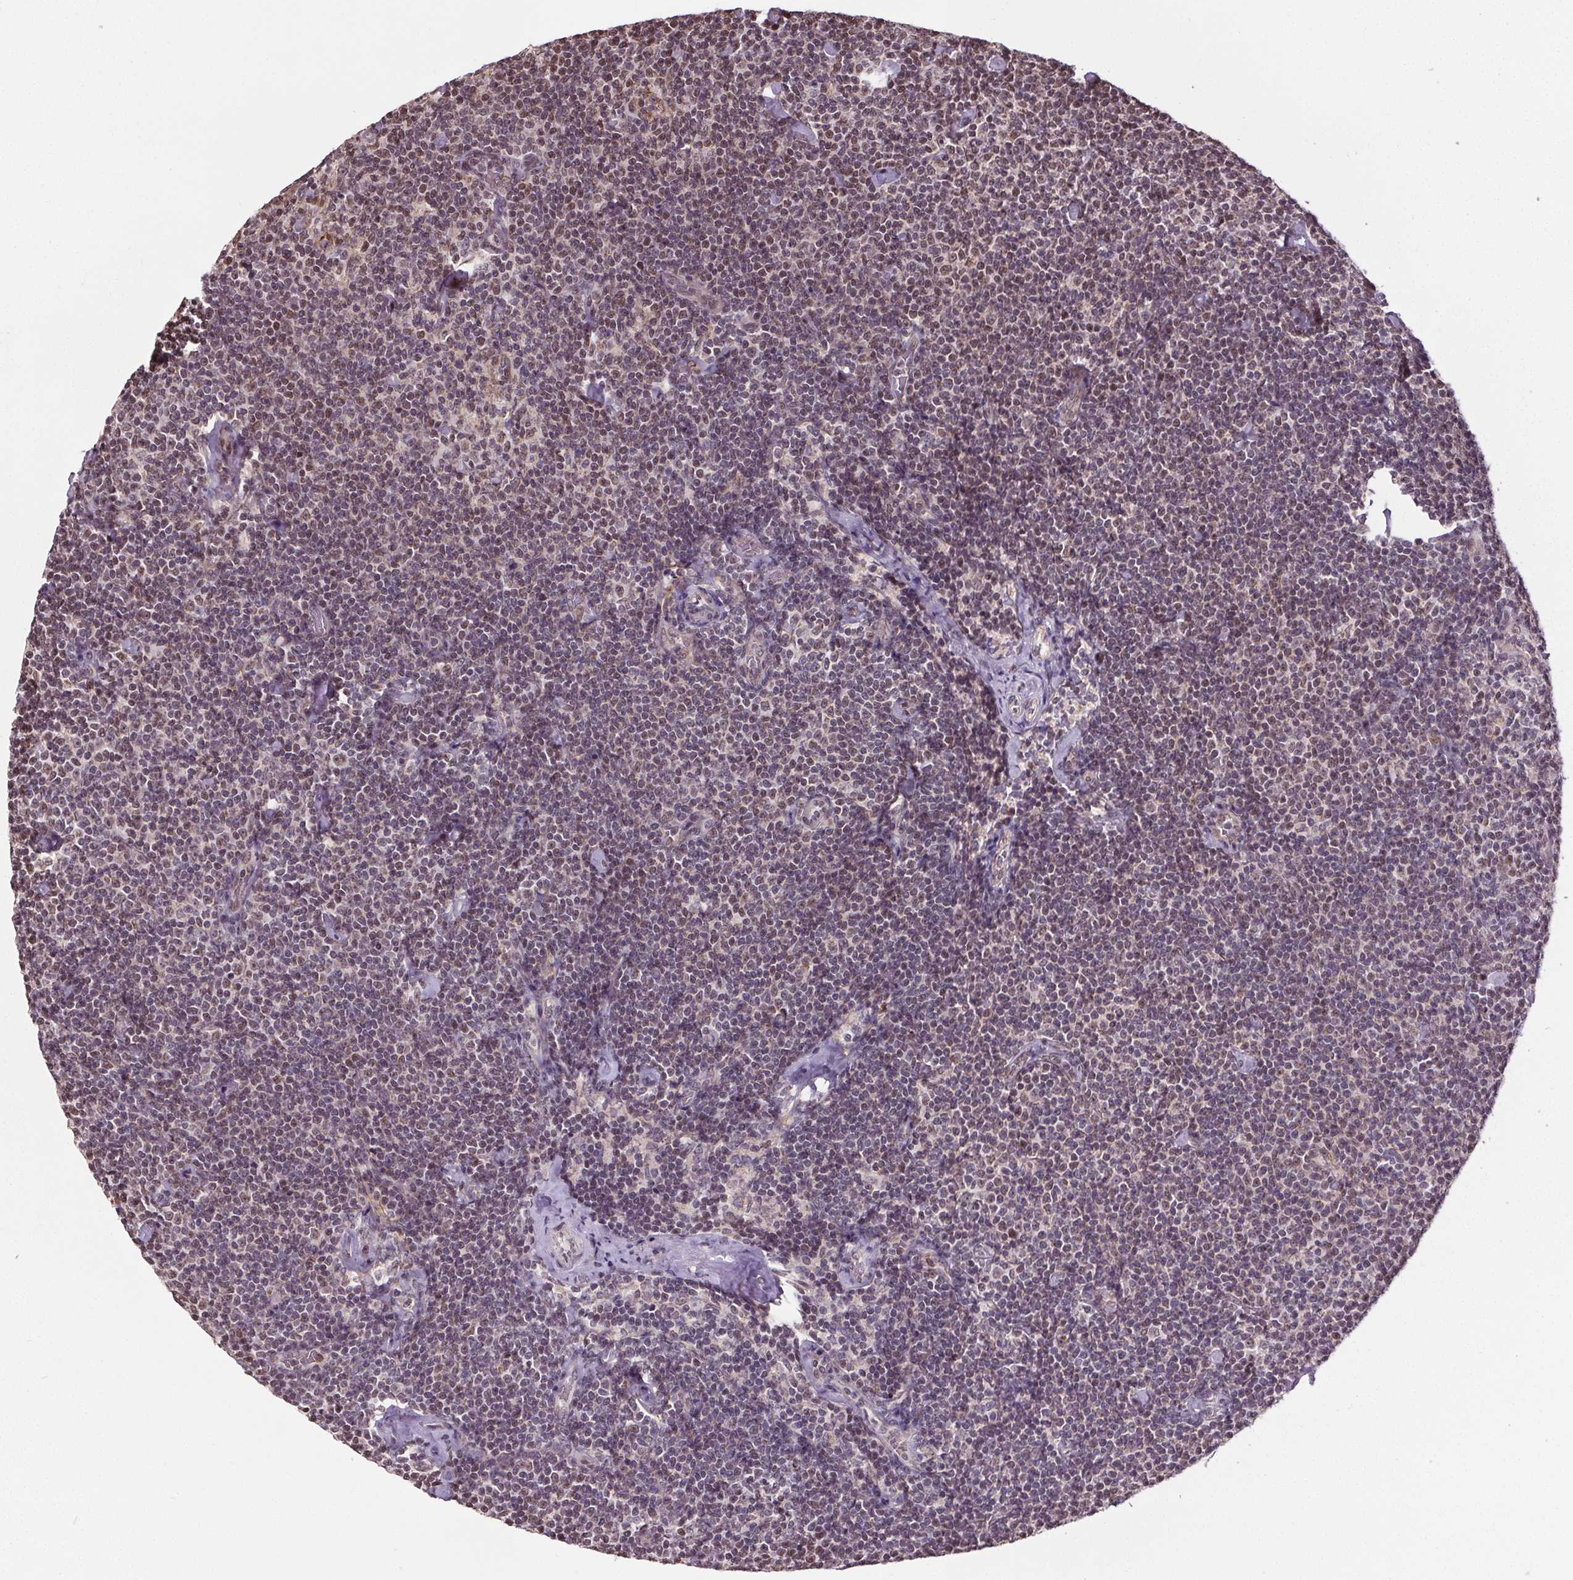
{"staining": {"intensity": "weak", "quantity": "<25%", "location": "nuclear"}, "tissue": "lymphoma", "cell_type": "Tumor cells", "image_type": "cancer", "snomed": [{"axis": "morphology", "description": "Malignant lymphoma, non-Hodgkin's type, Low grade"}, {"axis": "topography", "description": "Lymph node"}], "caption": "DAB (3,3'-diaminobenzidine) immunohistochemical staining of human lymphoma displays no significant positivity in tumor cells.", "gene": "KIAA0232", "patient": {"sex": "male", "age": 81}}